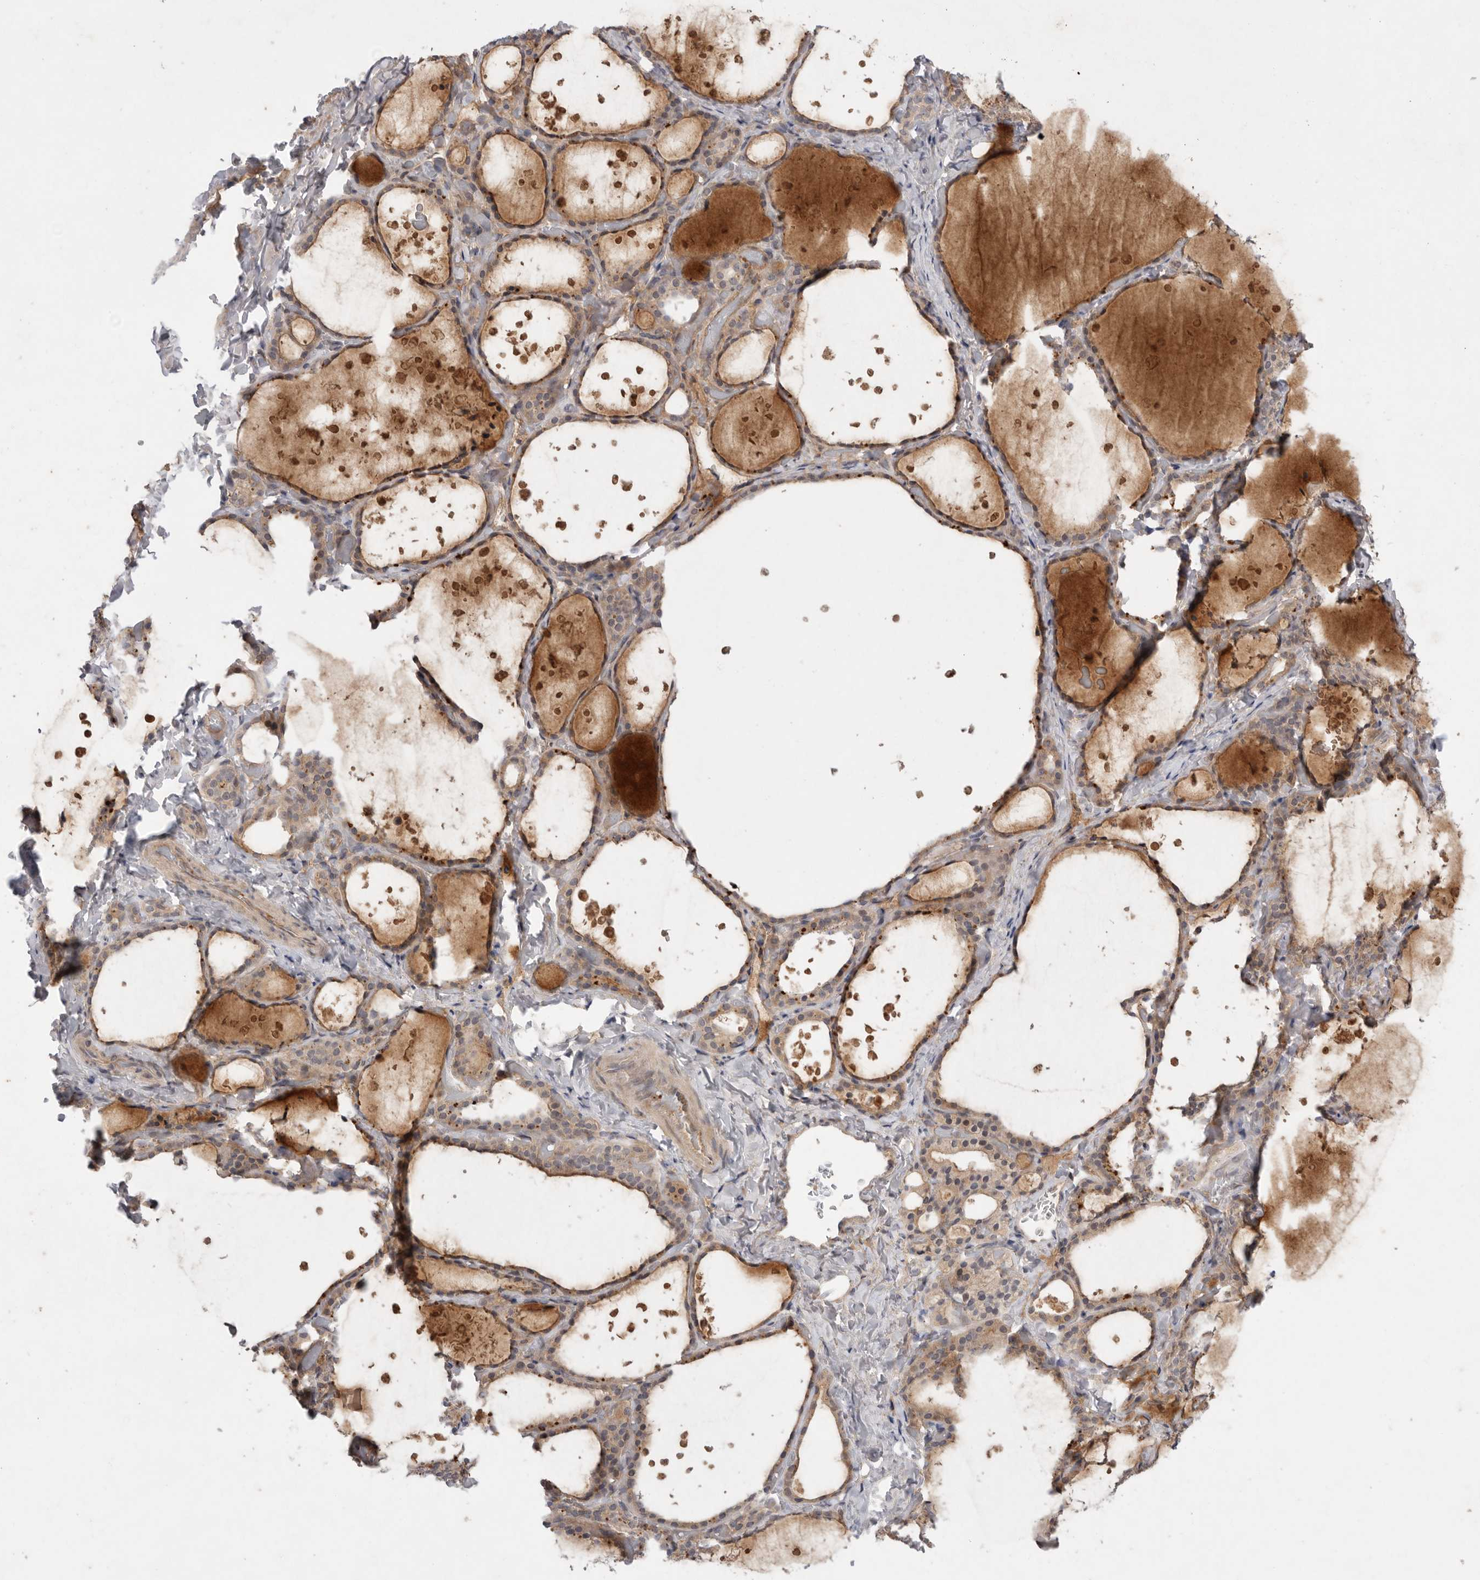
{"staining": {"intensity": "moderate", "quantity": ">75%", "location": "cytoplasmic/membranous"}, "tissue": "thyroid gland", "cell_type": "Glandular cells", "image_type": "normal", "snomed": [{"axis": "morphology", "description": "Normal tissue, NOS"}, {"axis": "topography", "description": "Thyroid gland"}], "caption": "Thyroid gland stained with IHC shows moderate cytoplasmic/membranous expression in approximately >75% of glandular cells. (DAB IHC, brown staining for protein, blue staining for nuclei).", "gene": "PTPDC1", "patient": {"sex": "female", "age": 44}}